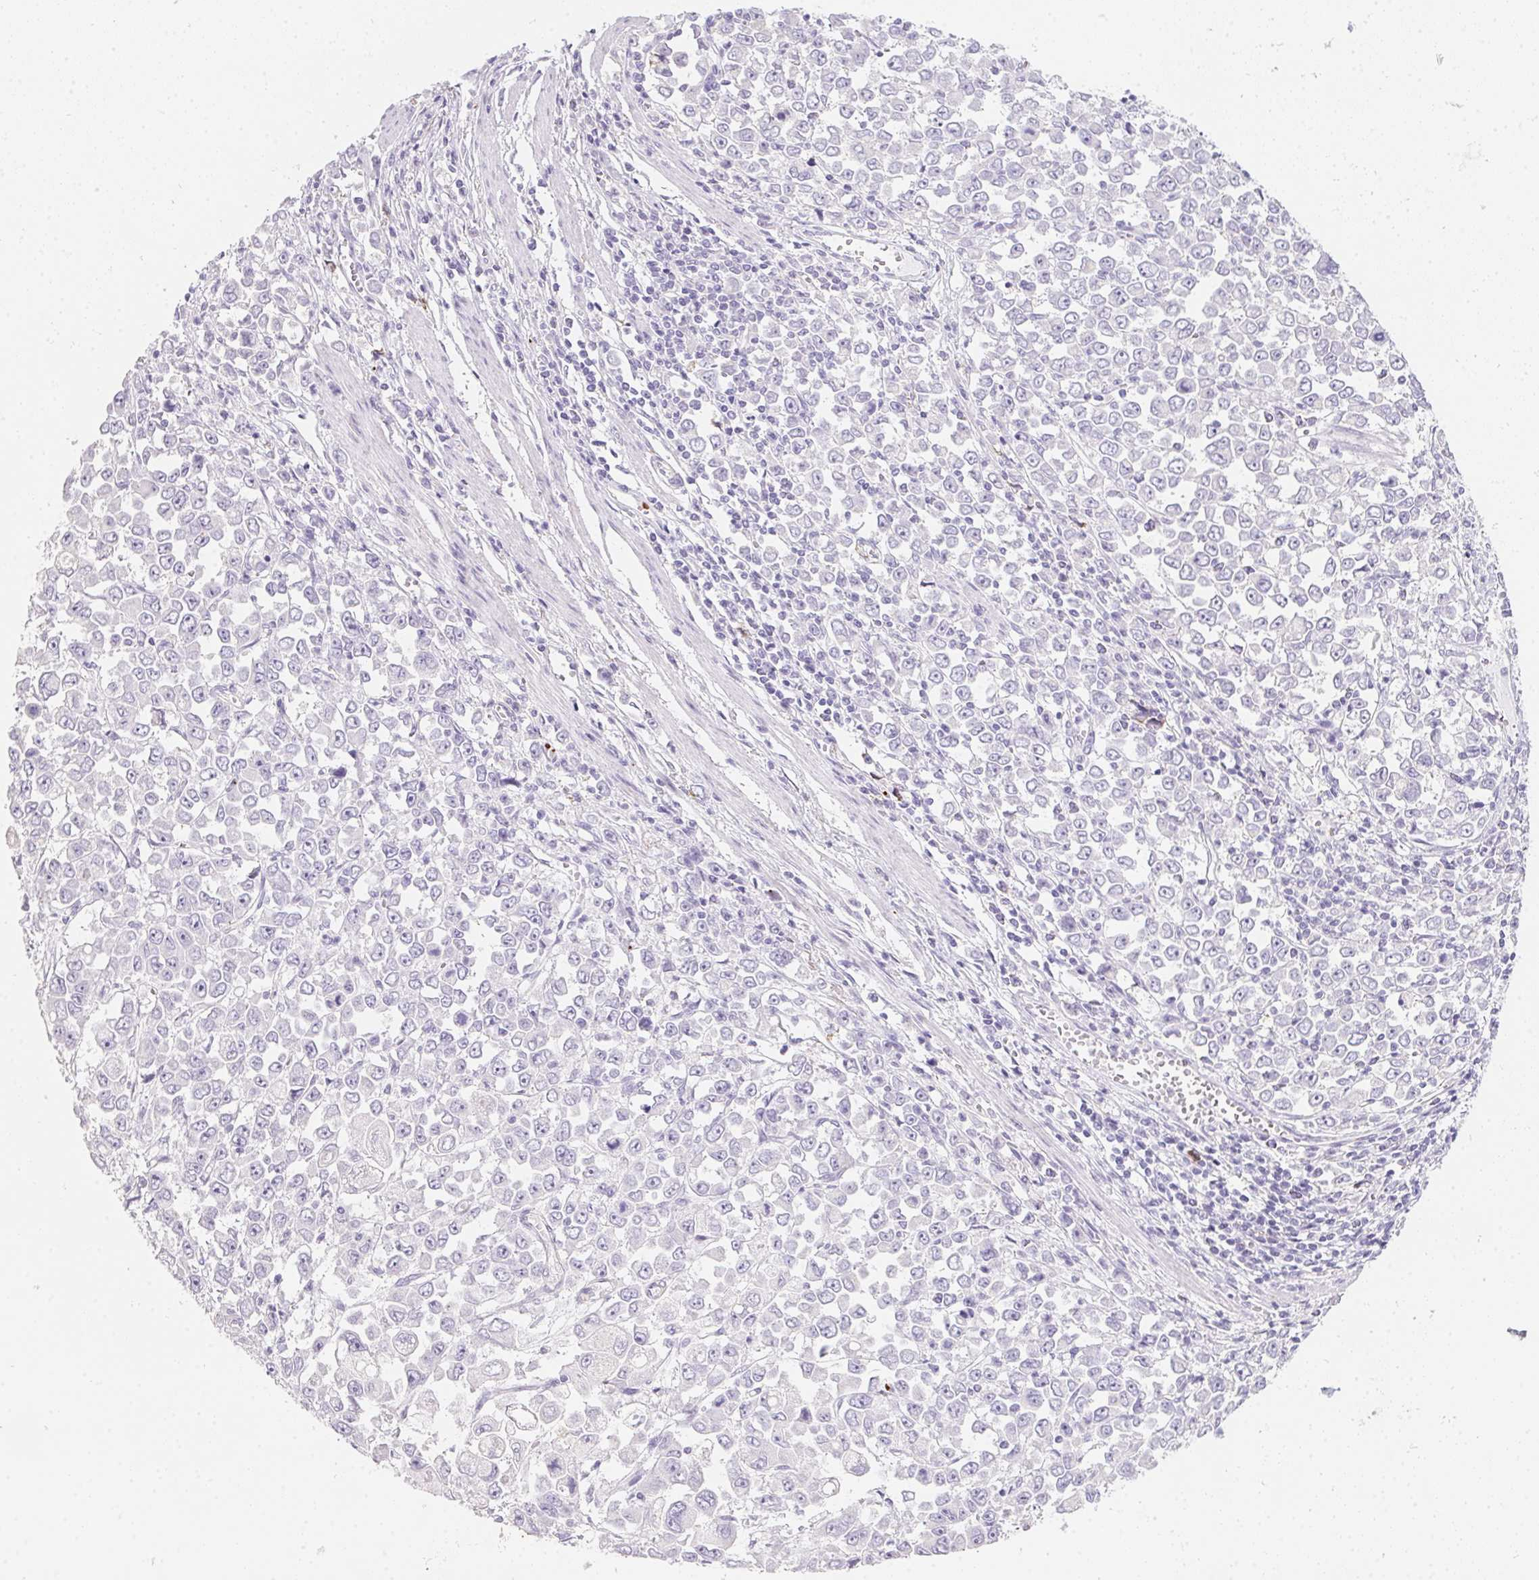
{"staining": {"intensity": "negative", "quantity": "none", "location": "none"}, "tissue": "stomach cancer", "cell_type": "Tumor cells", "image_type": "cancer", "snomed": [{"axis": "morphology", "description": "Adenocarcinoma, NOS"}, {"axis": "topography", "description": "Stomach, upper"}], "caption": "Micrograph shows no significant protein staining in tumor cells of stomach cancer (adenocarcinoma).", "gene": "MYL4", "patient": {"sex": "male", "age": 70}}